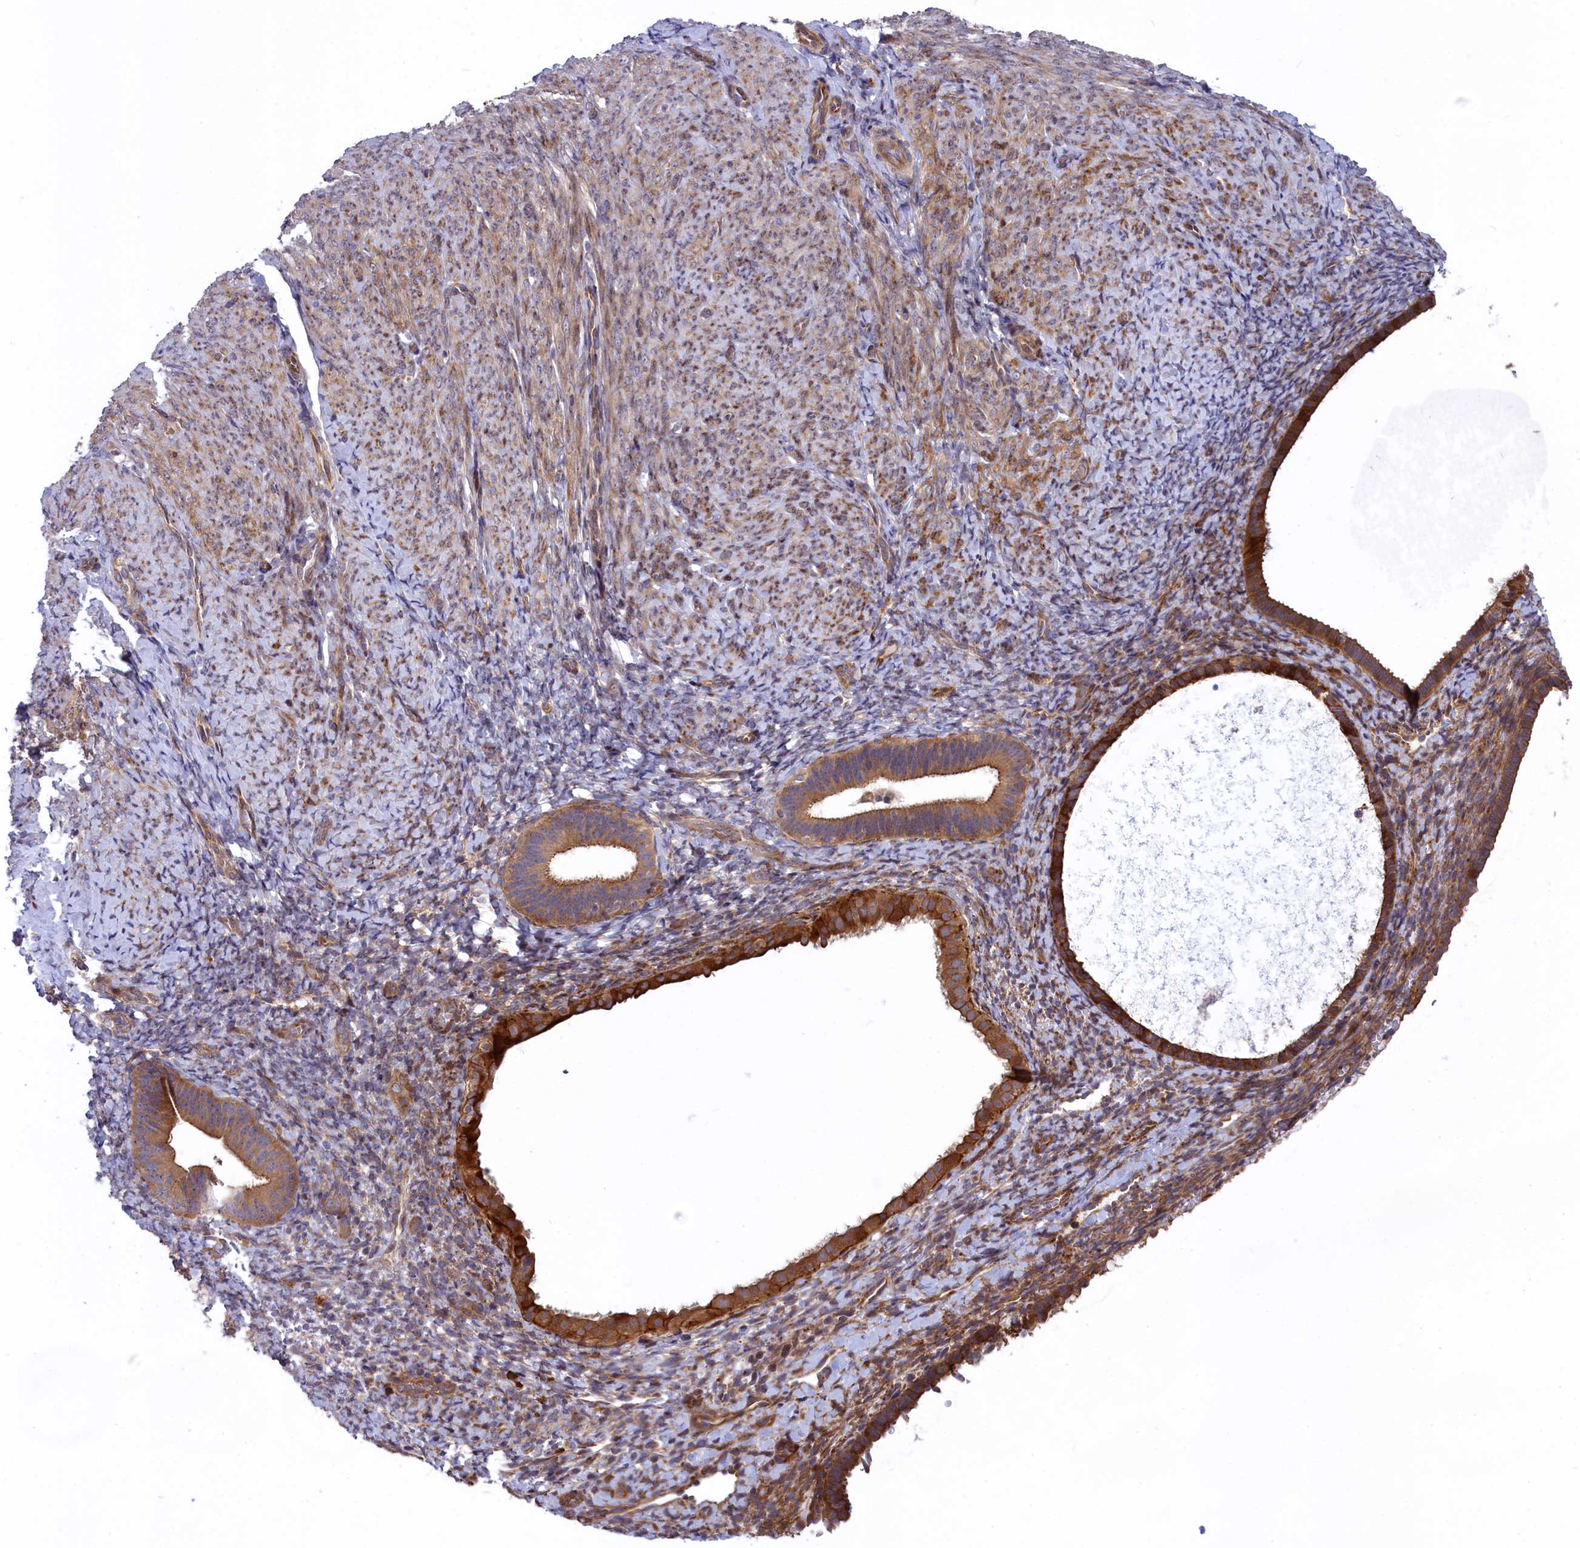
{"staining": {"intensity": "moderate", "quantity": "<25%", "location": "cytoplasmic/membranous"}, "tissue": "endometrium", "cell_type": "Cells in endometrial stroma", "image_type": "normal", "snomed": [{"axis": "morphology", "description": "Normal tissue, NOS"}, {"axis": "topography", "description": "Endometrium"}], "caption": "This photomicrograph shows unremarkable endometrium stained with IHC to label a protein in brown. The cytoplasmic/membranous of cells in endometrial stroma show moderate positivity for the protein. Nuclei are counter-stained blue.", "gene": "DDX60L", "patient": {"sex": "female", "age": 65}}